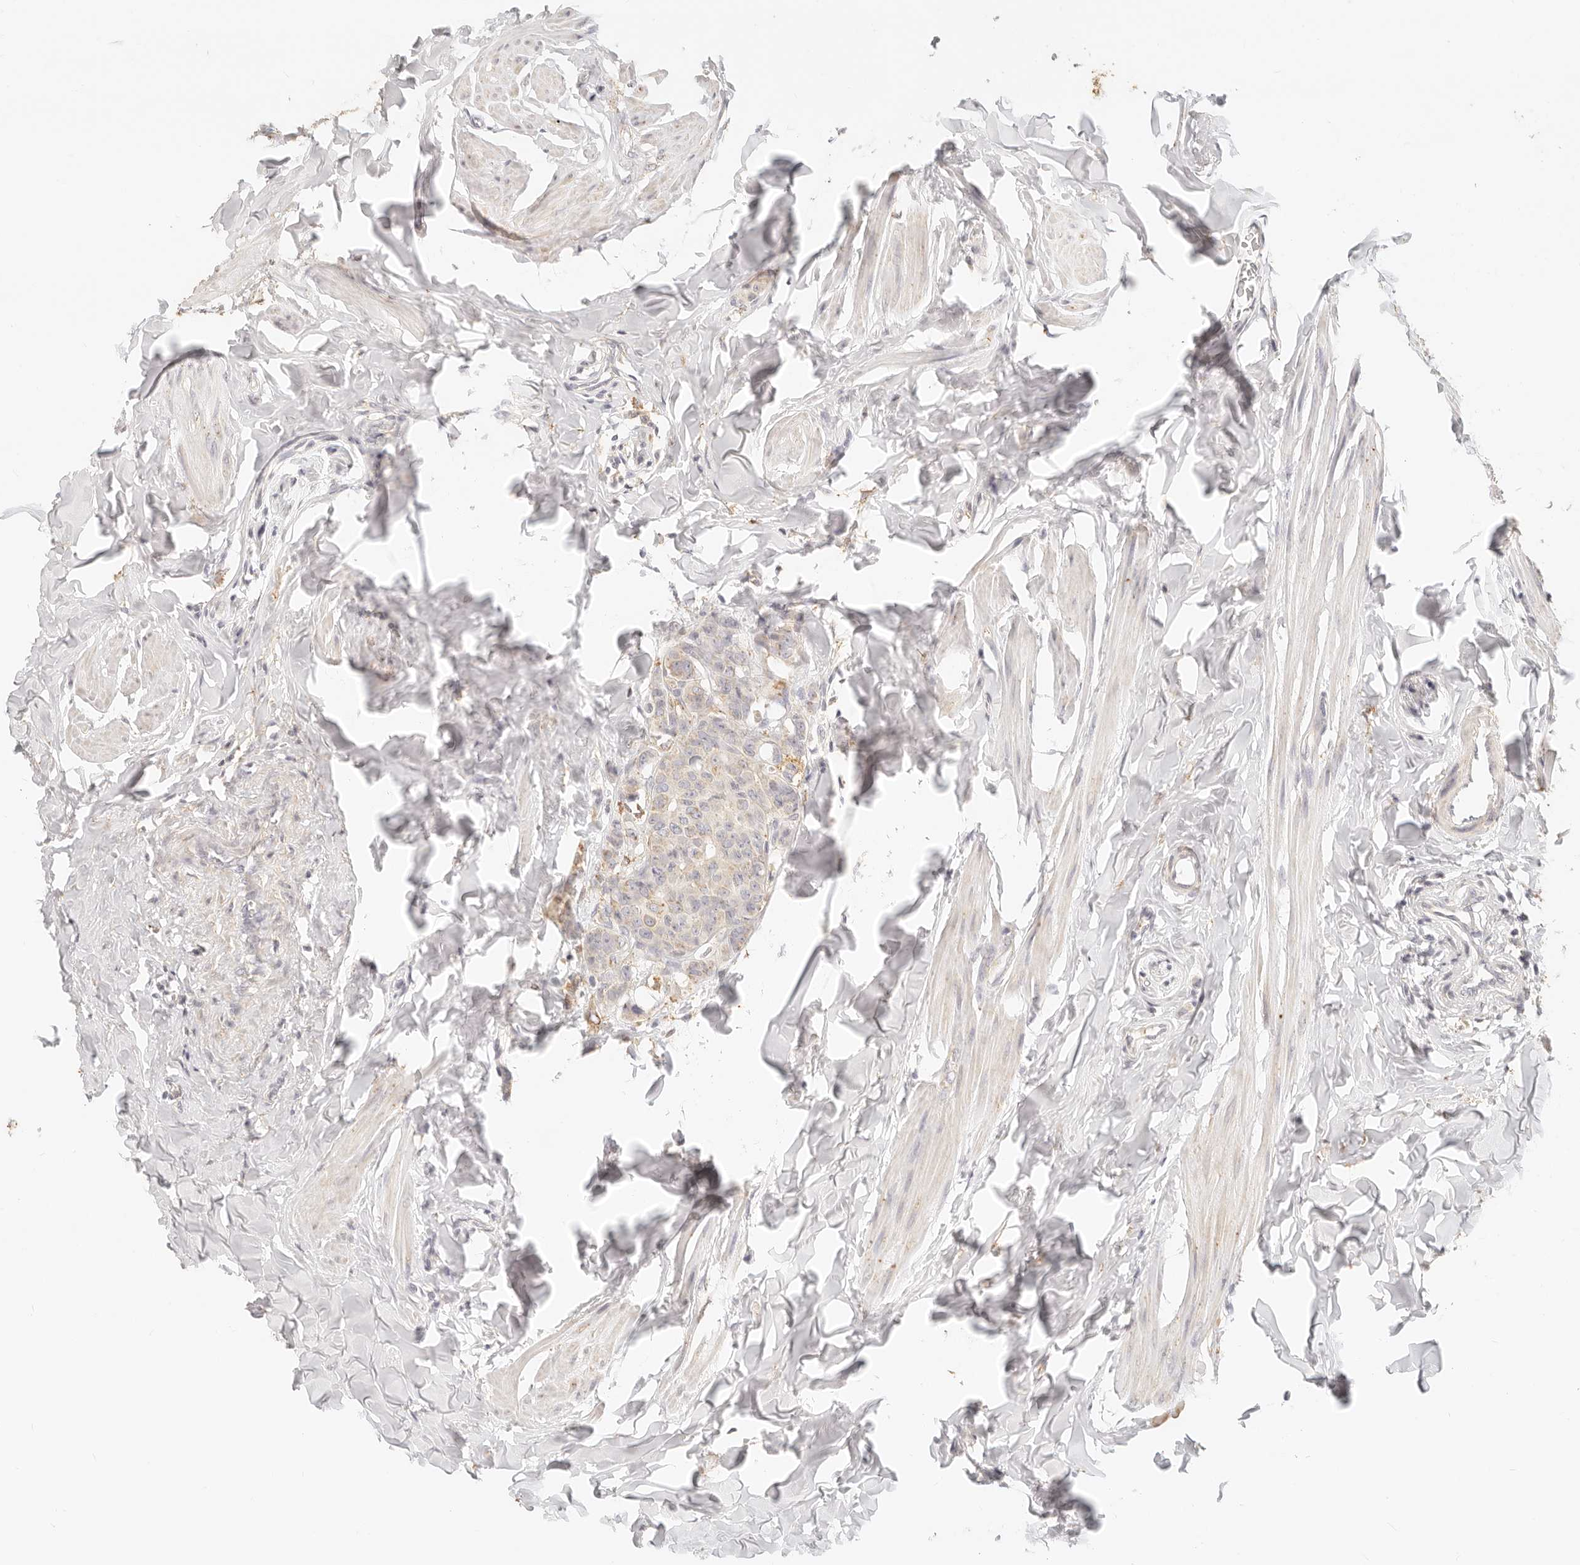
{"staining": {"intensity": "negative", "quantity": "none", "location": "none"}, "tissue": "breast cancer", "cell_type": "Tumor cells", "image_type": "cancer", "snomed": [{"axis": "morphology", "description": "Duct carcinoma"}, {"axis": "topography", "description": "Breast"}], "caption": "Immunohistochemical staining of breast cancer demonstrates no significant positivity in tumor cells.", "gene": "CNMD", "patient": {"sex": "female", "age": 40}}